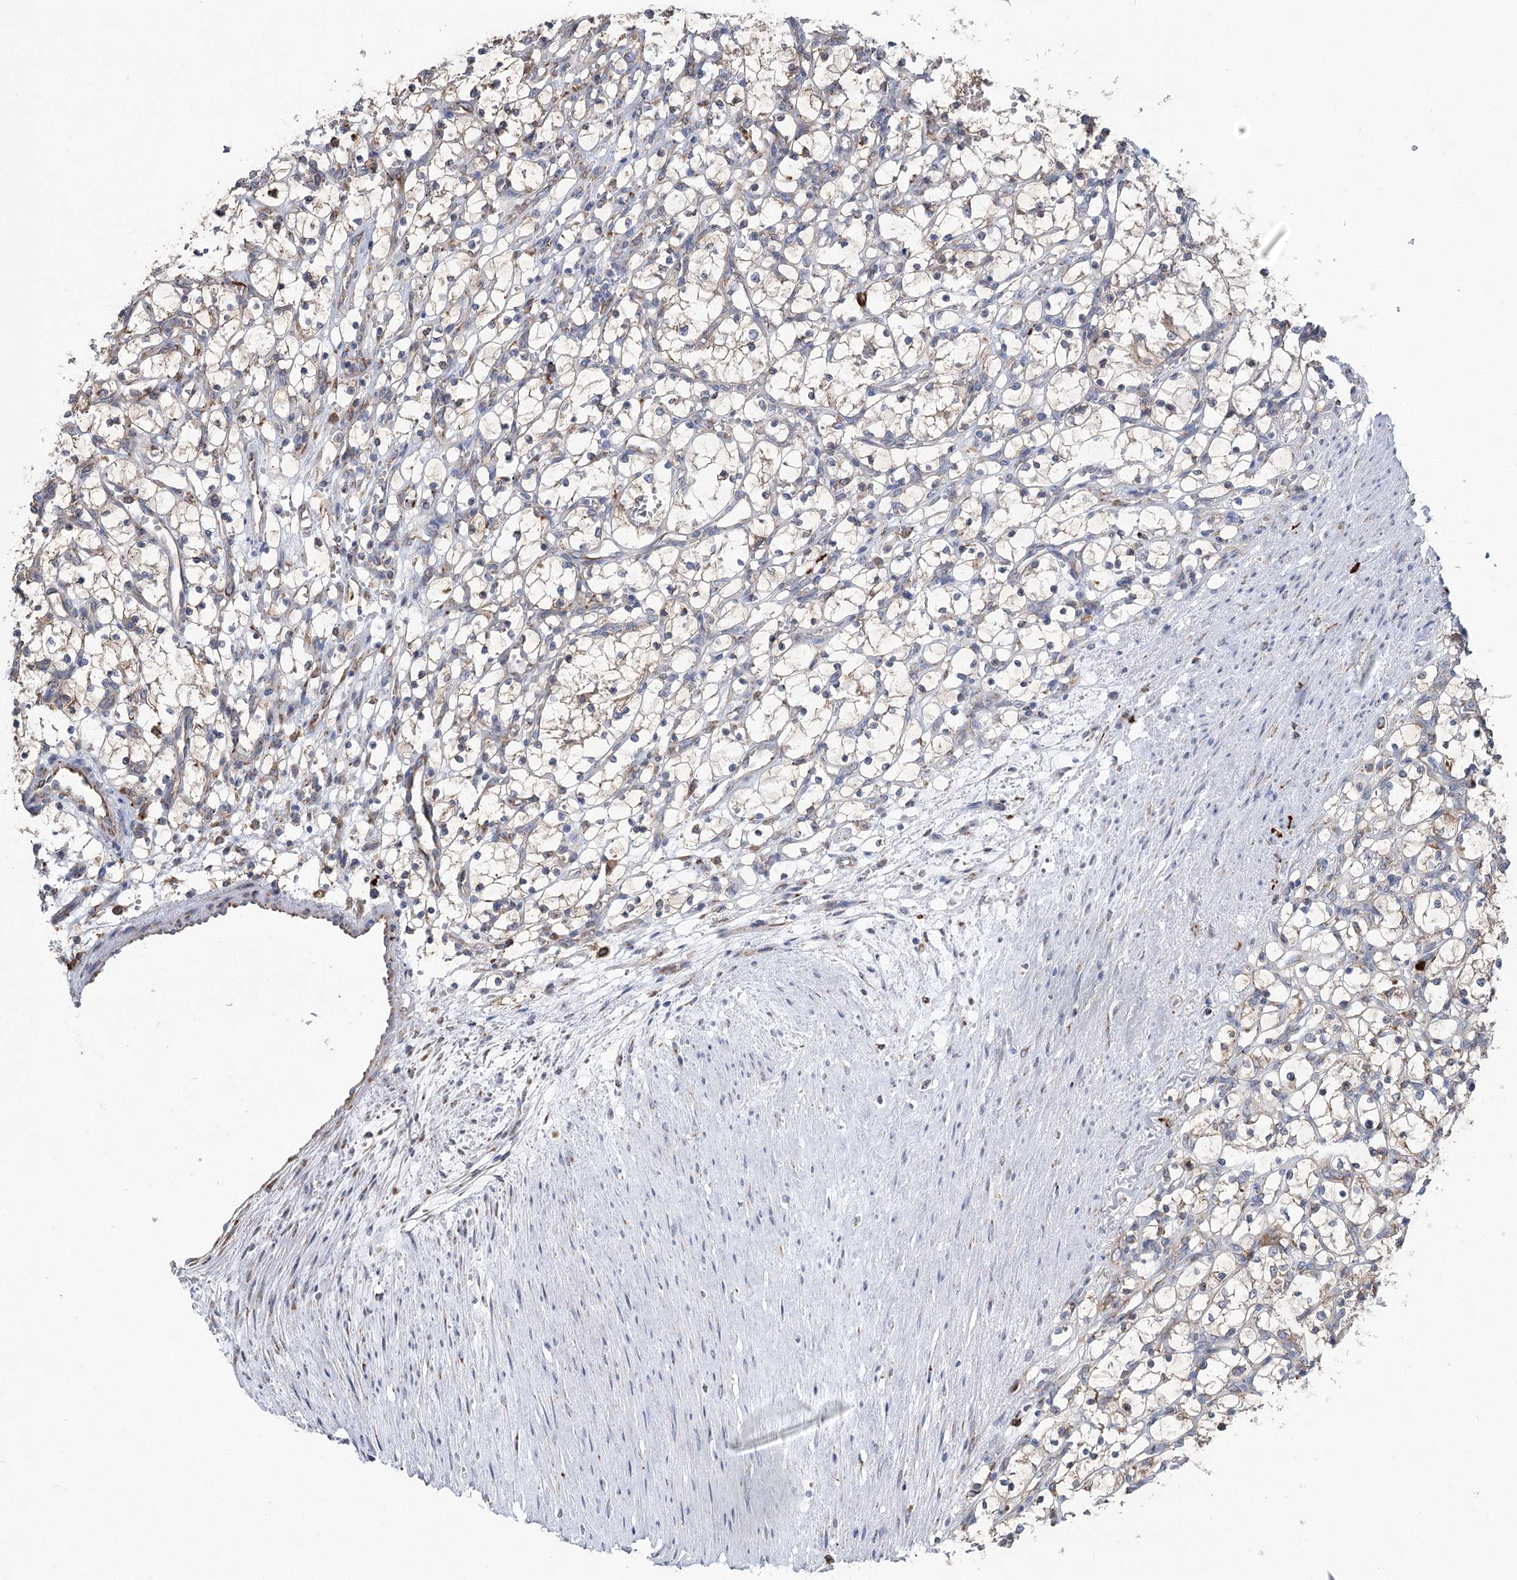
{"staining": {"intensity": "weak", "quantity": "<25%", "location": "cytoplasmic/membranous"}, "tissue": "renal cancer", "cell_type": "Tumor cells", "image_type": "cancer", "snomed": [{"axis": "morphology", "description": "Adenocarcinoma, NOS"}, {"axis": "topography", "description": "Kidney"}], "caption": "A micrograph of renal cancer stained for a protein demonstrates no brown staining in tumor cells.", "gene": "METTL24", "patient": {"sex": "female", "age": 69}}